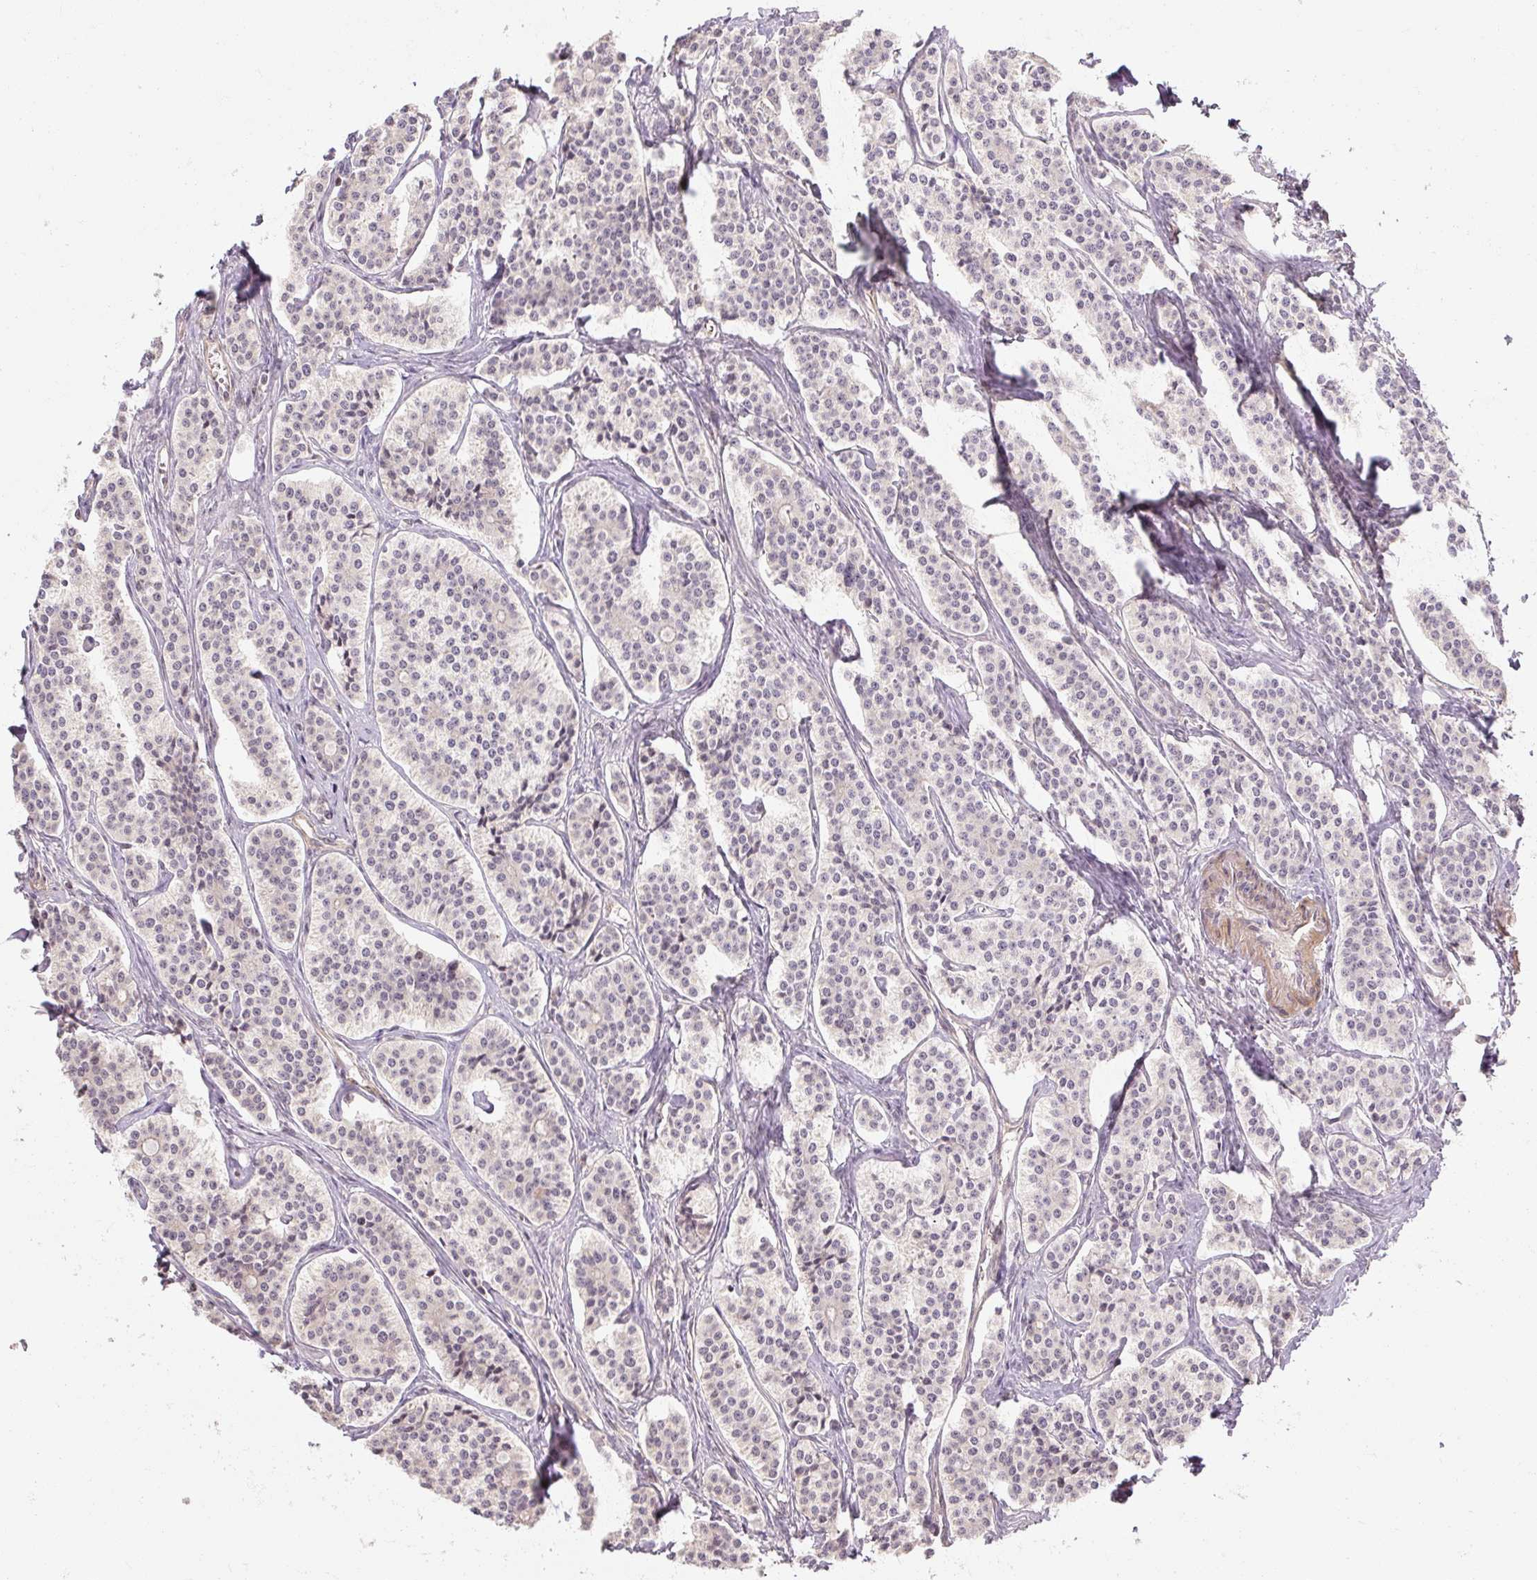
{"staining": {"intensity": "negative", "quantity": "none", "location": "none"}, "tissue": "carcinoid", "cell_type": "Tumor cells", "image_type": "cancer", "snomed": [{"axis": "morphology", "description": "Carcinoid, malignant, NOS"}, {"axis": "topography", "description": "Small intestine"}], "caption": "An IHC image of malignant carcinoid is shown. There is no staining in tumor cells of malignant carcinoid.", "gene": "RB1CC1", "patient": {"sex": "male", "age": 63}}